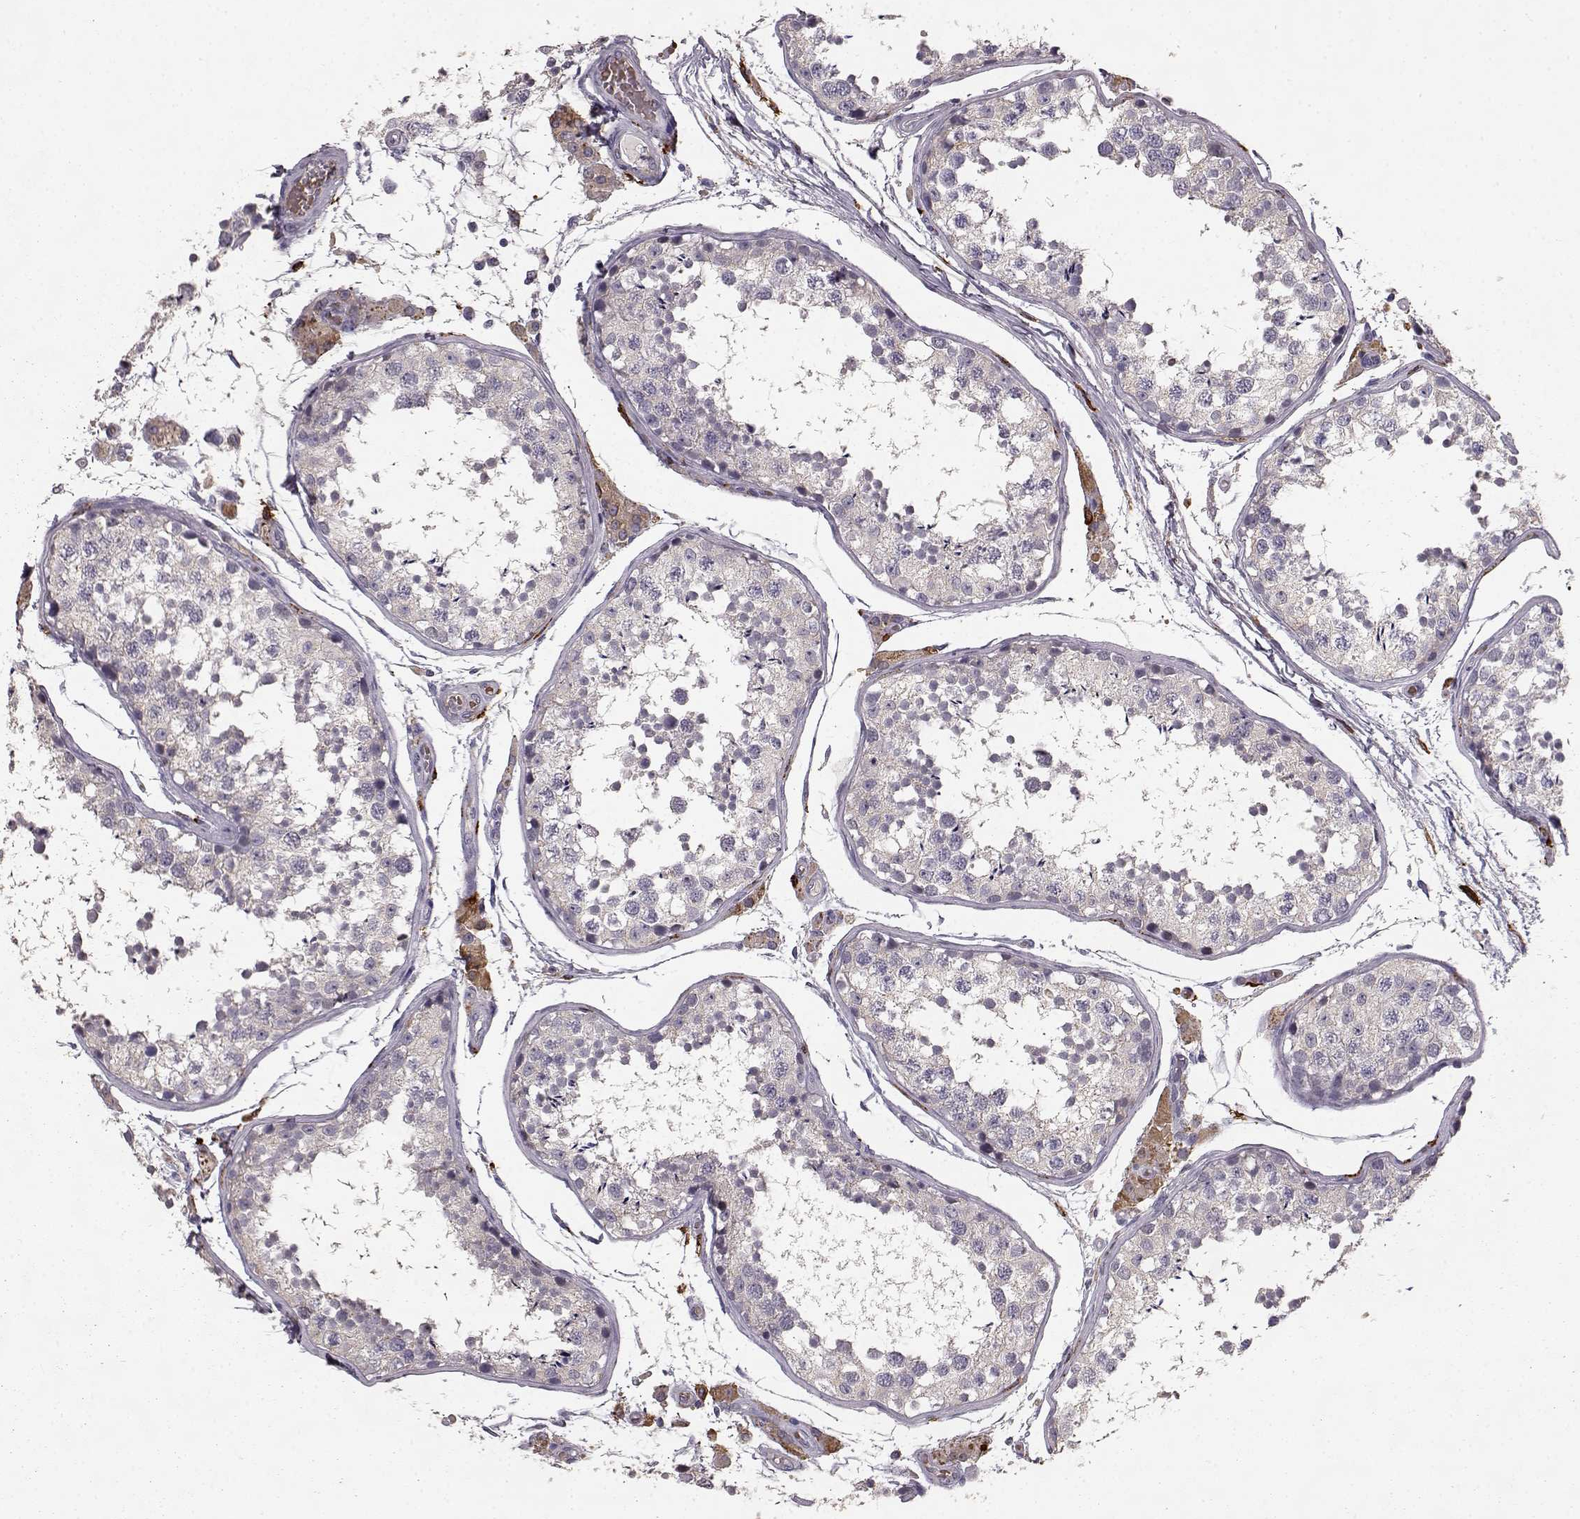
{"staining": {"intensity": "negative", "quantity": "none", "location": "none"}, "tissue": "testis", "cell_type": "Cells in seminiferous ducts", "image_type": "normal", "snomed": [{"axis": "morphology", "description": "Normal tissue, NOS"}, {"axis": "topography", "description": "Testis"}], "caption": "DAB (3,3'-diaminobenzidine) immunohistochemical staining of unremarkable testis shows no significant expression in cells in seminiferous ducts.", "gene": "CCNF", "patient": {"sex": "male", "age": 29}}